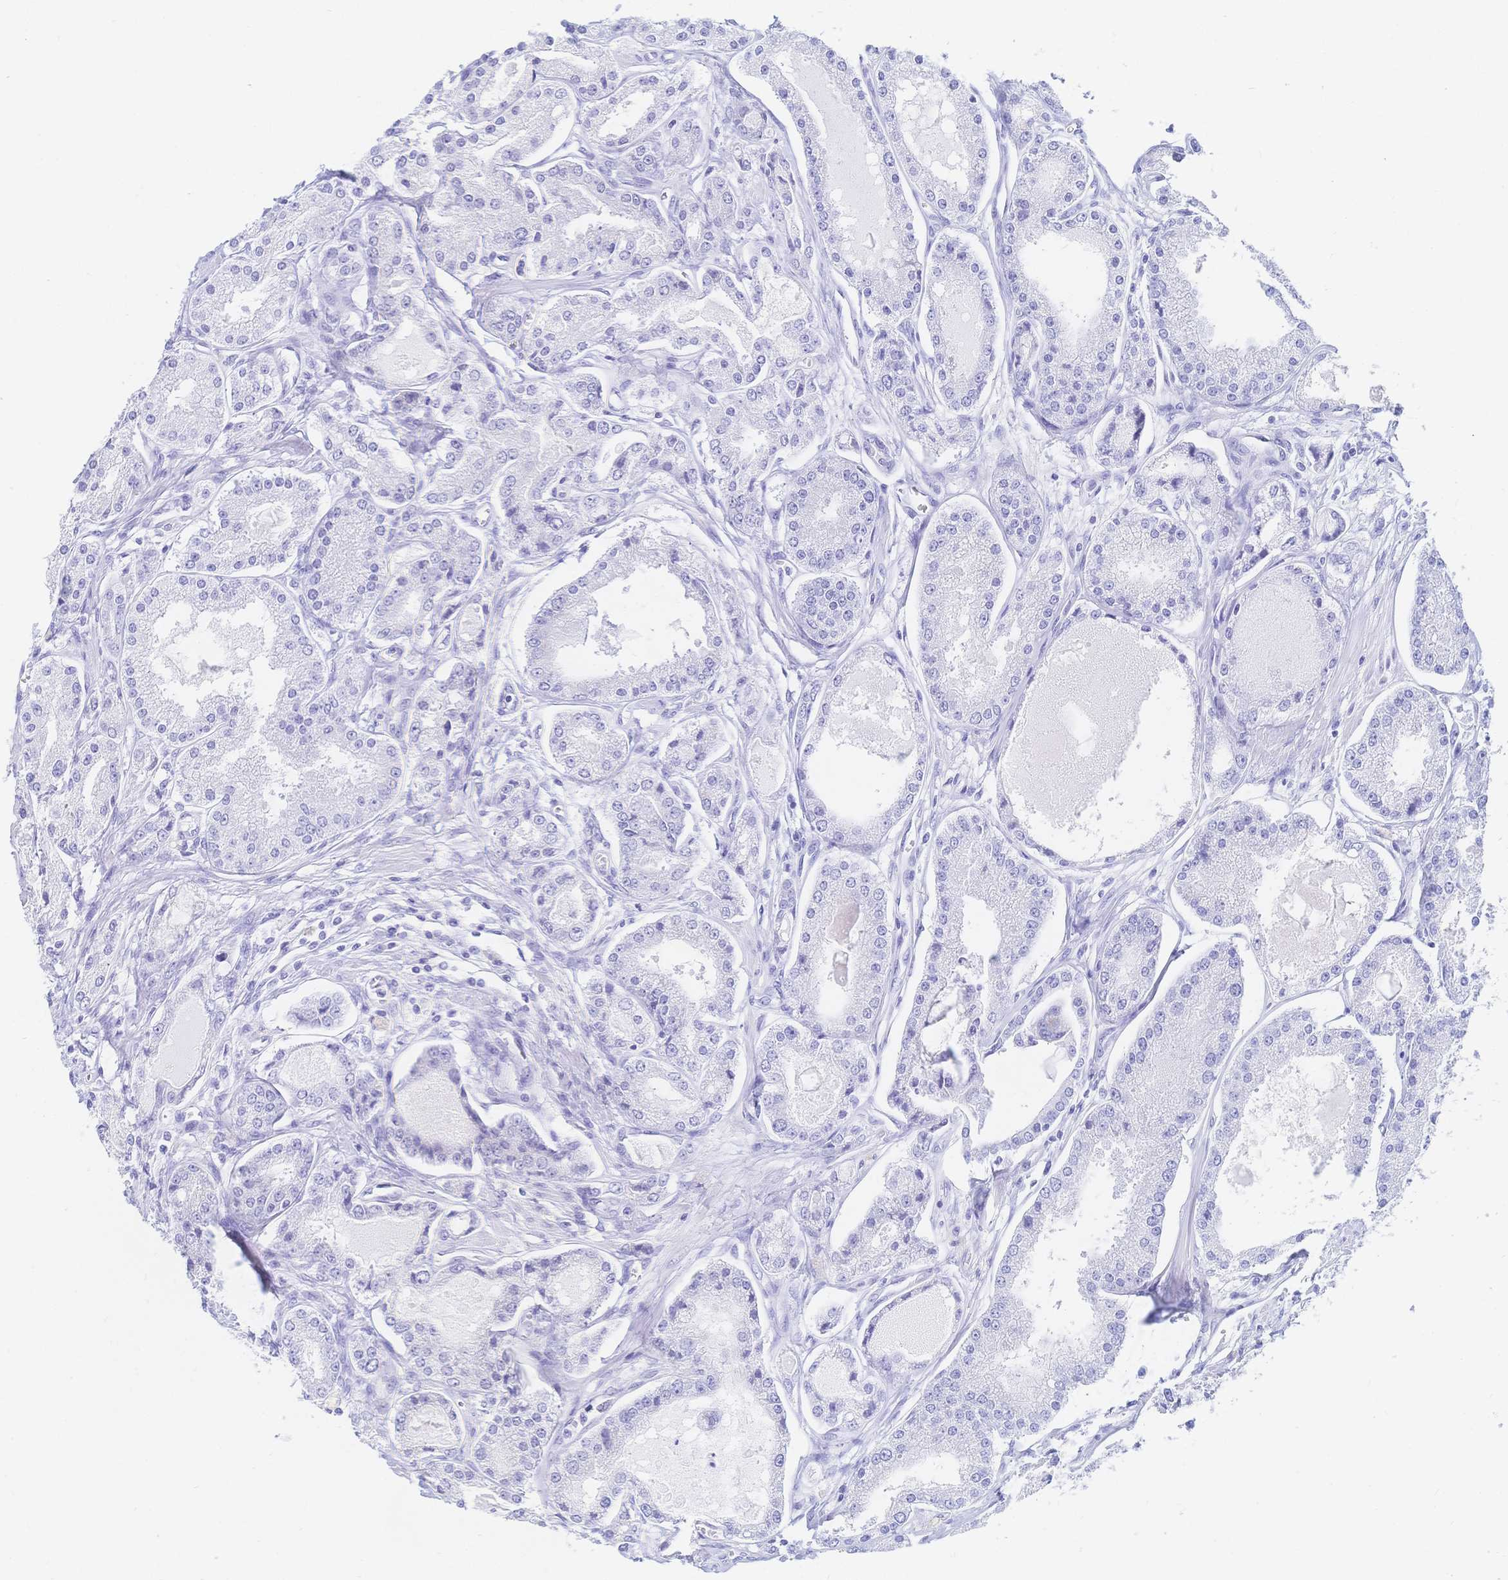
{"staining": {"intensity": "negative", "quantity": "none", "location": "none"}, "tissue": "prostate cancer", "cell_type": "Tumor cells", "image_type": "cancer", "snomed": [{"axis": "morphology", "description": "Adenocarcinoma, High grade"}, {"axis": "topography", "description": "Prostate"}], "caption": "Histopathology image shows no significant protein staining in tumor cells of prostate adenocarcinoma (high-grade).", "gene": "MEP1B", "patient": {"sex": "male", "age": 66}}